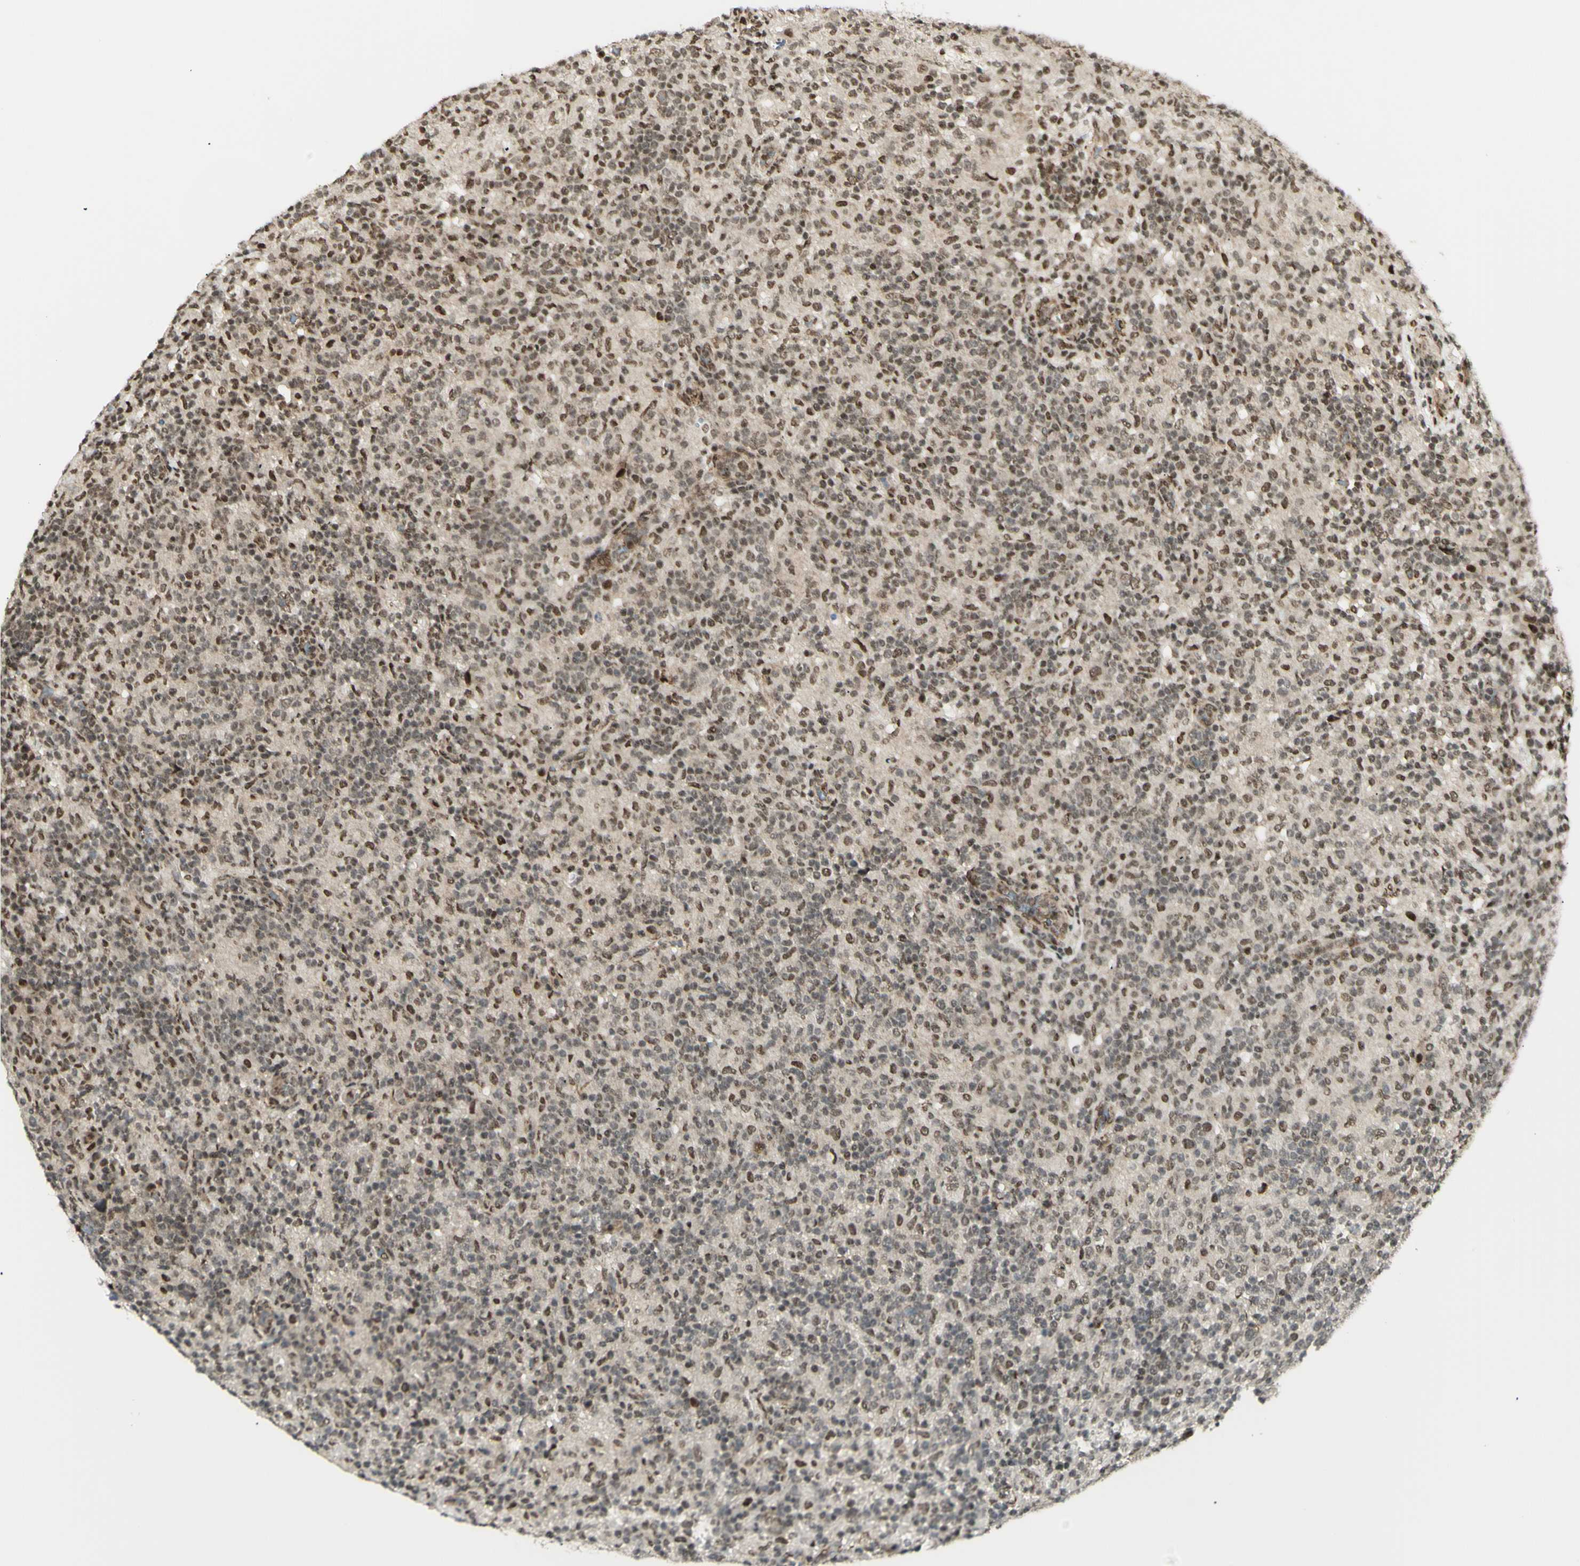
{"staining": {"intensity": "moderate", "quantity": ">75%", "location": "nuclear"}, "tissue": "lymphoma", "cell_type": "Tumor cells", "image_type": "cancer", "snomed": [{"axis": "morphology", "description": "Hodgkin's disease, NOS"}, {"axis": "topography", "description": "Lymph node"}], "caption": "Immunohistochemical staining of lymphoma demonstrates moderate nuclear protein positivity in approximately >75% of tumor cells.", "gene": "ZMYM6", "patient": {"sex": "male", "age": 70}}